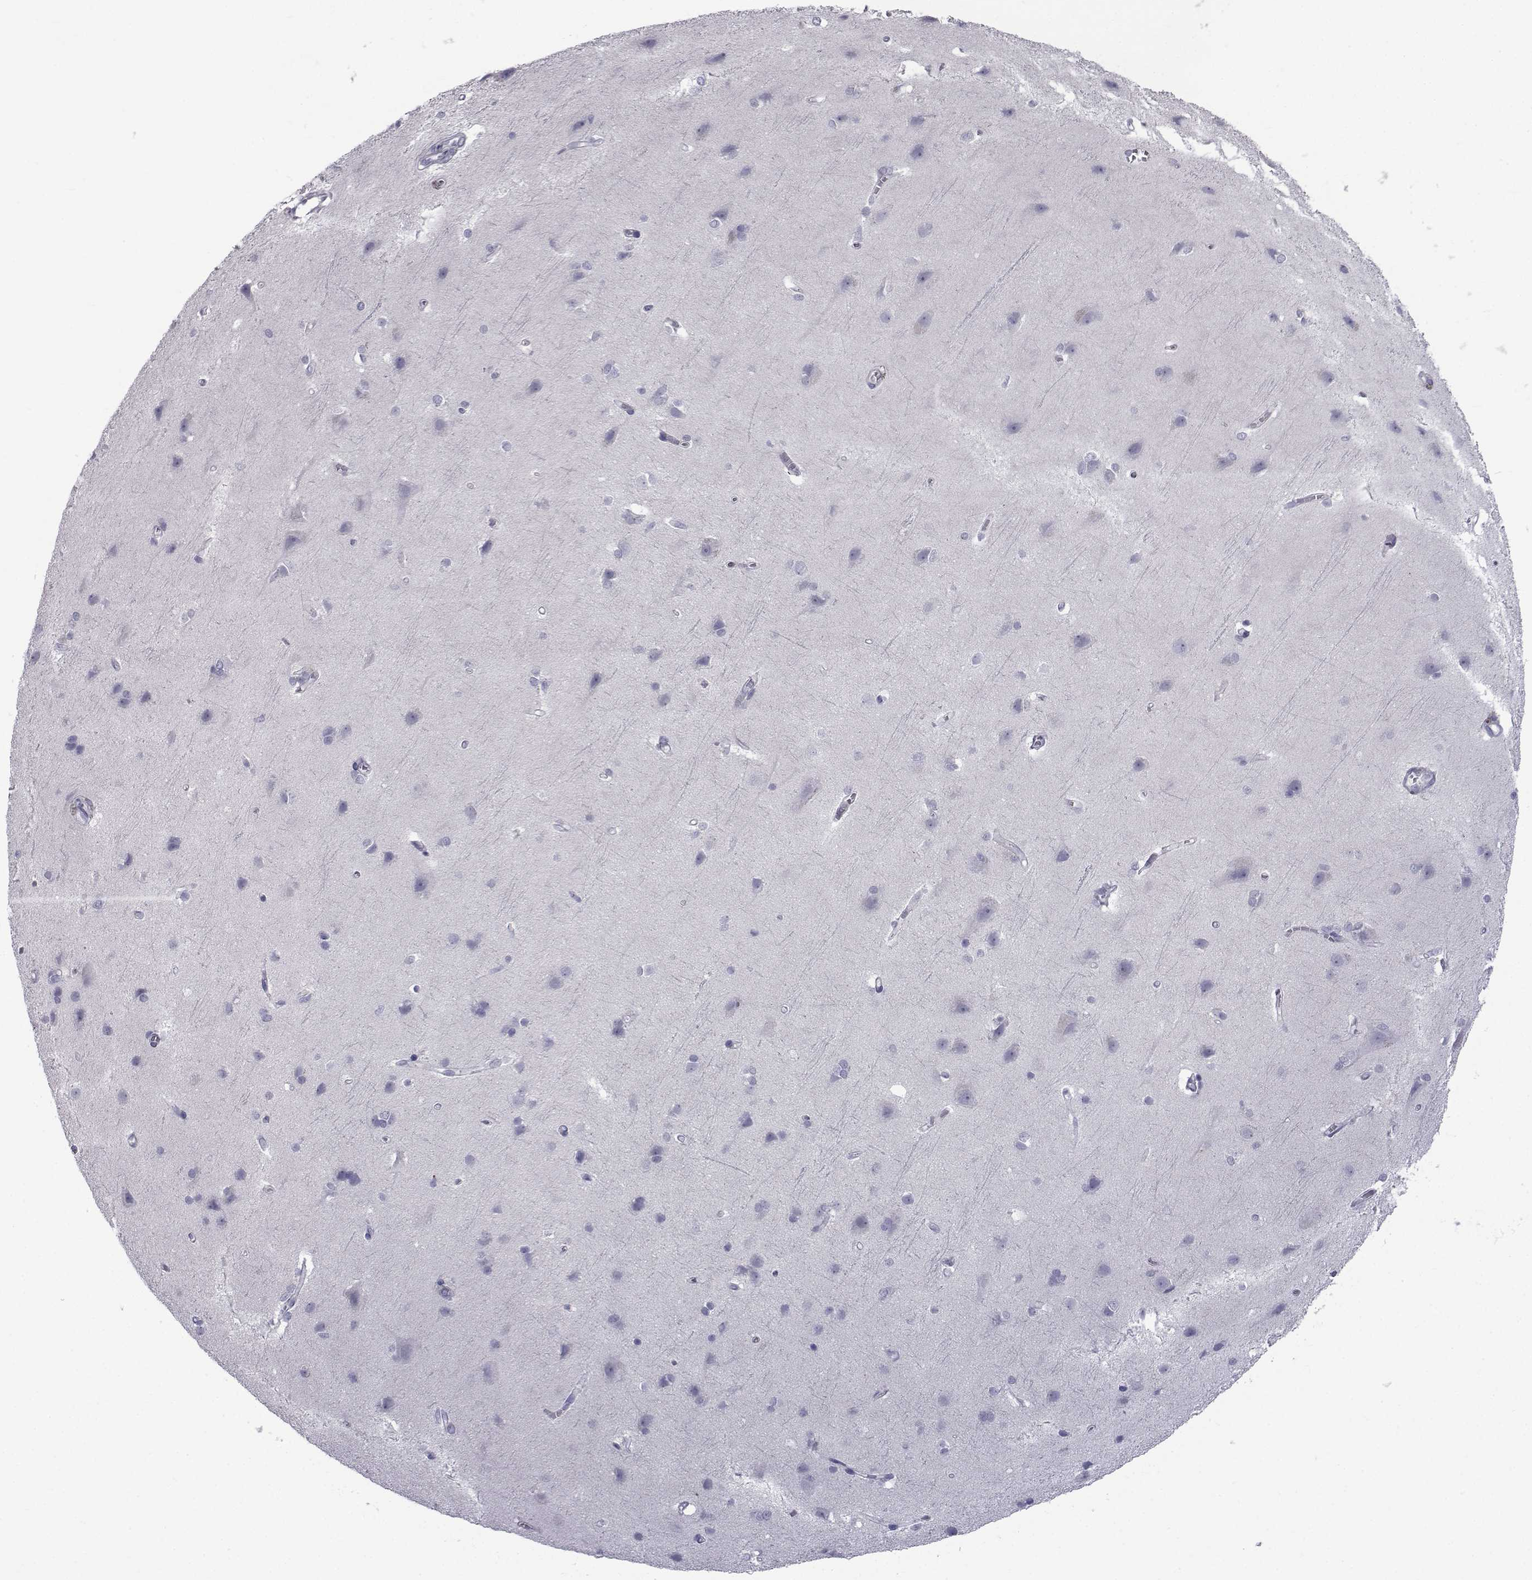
{"staining": {"intensity": "negative", "quantity": "none", "location": "none"}, "tissue": "cerebral cortex", "cell_type": "Endothelial cells", "image_type": "normal", "snomed": [{"axis": "morphology", "description": "Normal tissue, NOS"}, {"axis": "topography", "description": "Cerebral cortex"}], "caption": "IHC of normal cerebral cortex demonstrates no staining in endothelial cells. (DAB immunohistochemistry (IHC) visualized using brightfield microscopy, high magnification).", "gene": "PDE6G", "patient": {"sex": "male", "age": 37}}